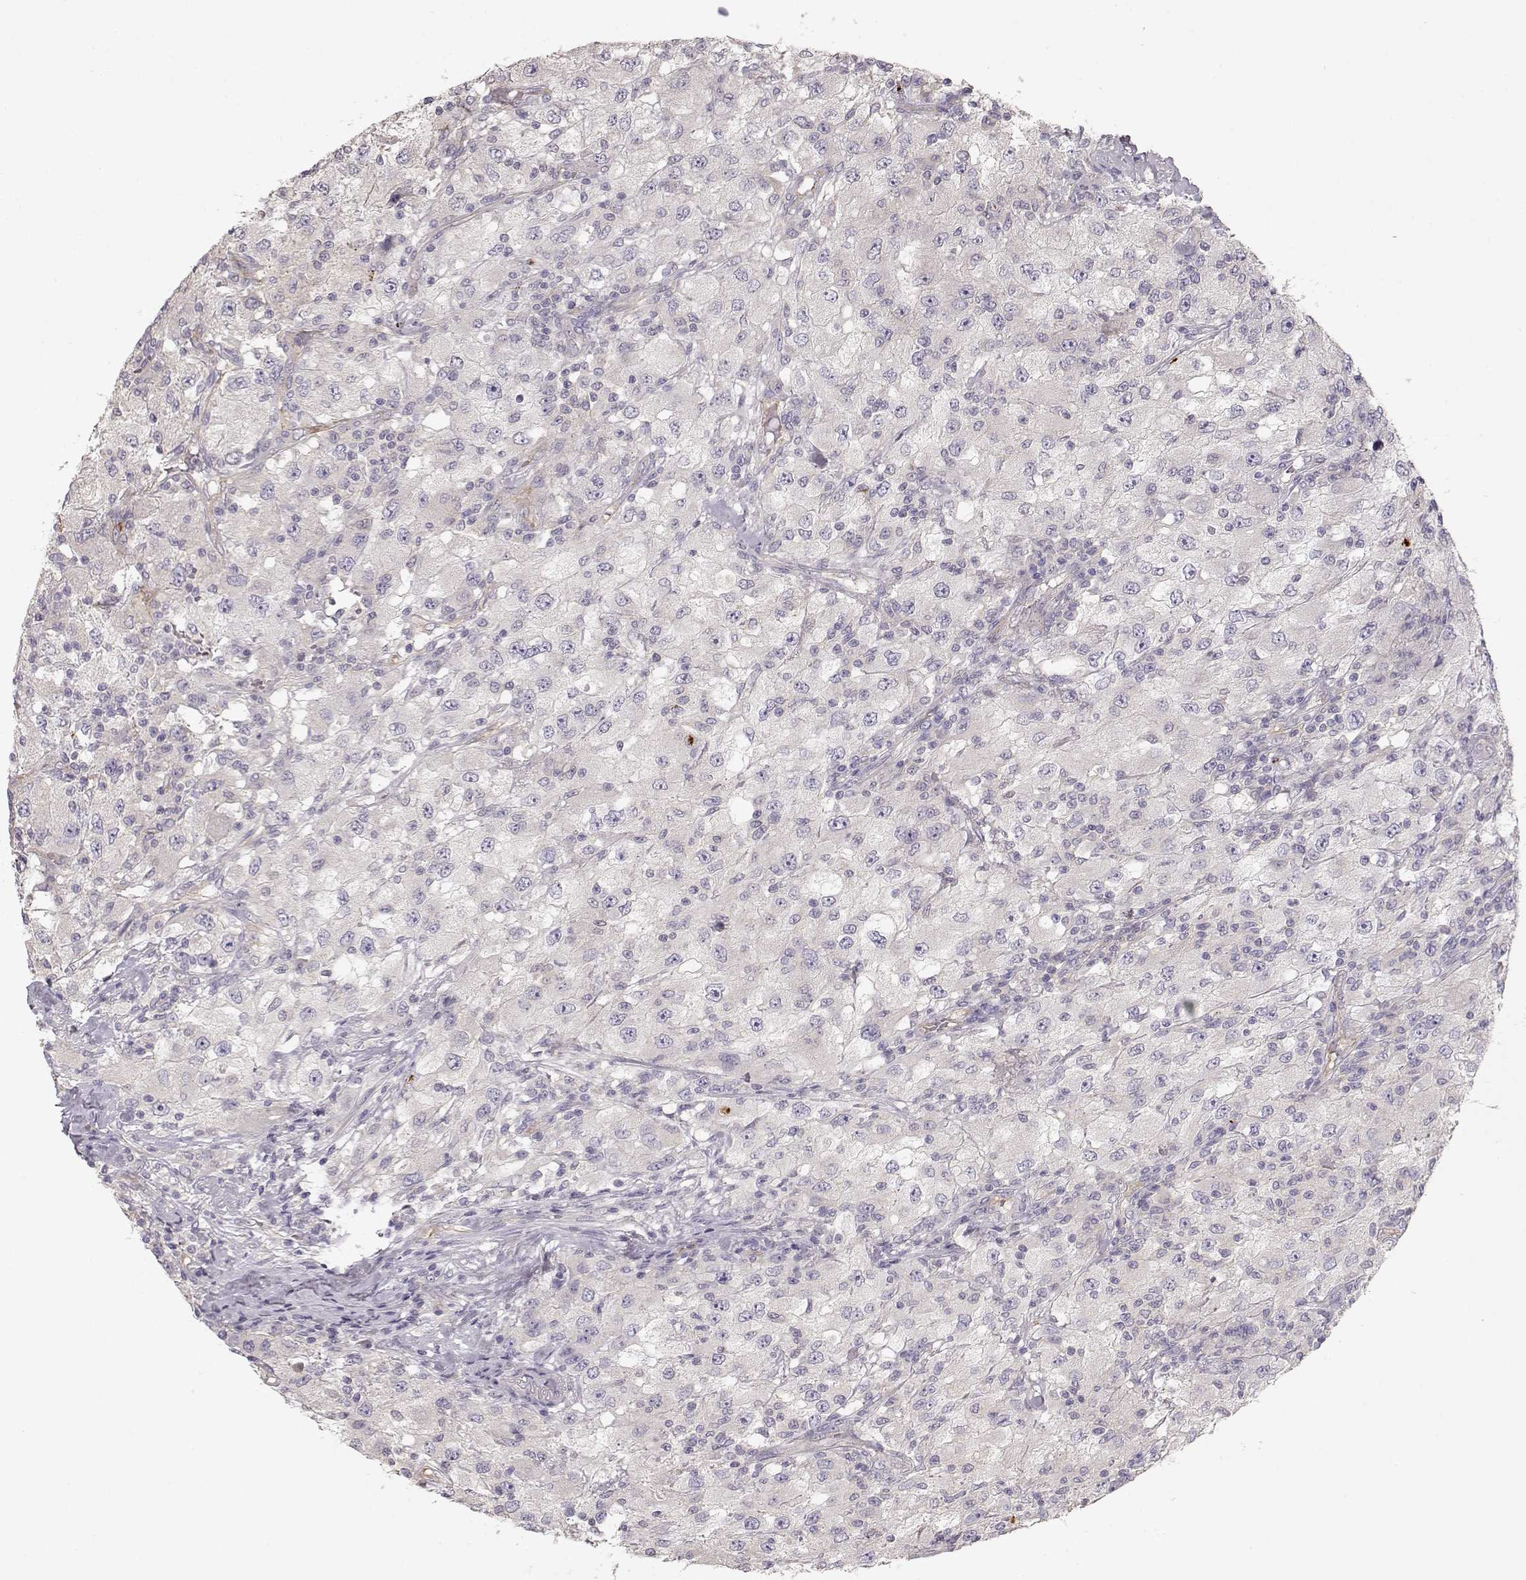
{"staining": {"intensity": "negative", "quantity": "none", "location": "none"}, "tissue": "renal cancer", "cell_type": "Tumor cells", "image_type": "cancer", "snomed": [{"axis": "morphology", "description": "Adenocarcinoma, NOS"}, {"axis": "topography", "description": "Kidney"}], "caption": "Photomicrograph shows no protein staining in tumor cells of renal cancer (adenocarcinoma) tissue.", "gene": "ARHGAP8", "patient": {"sex": "female", "age": 67}}